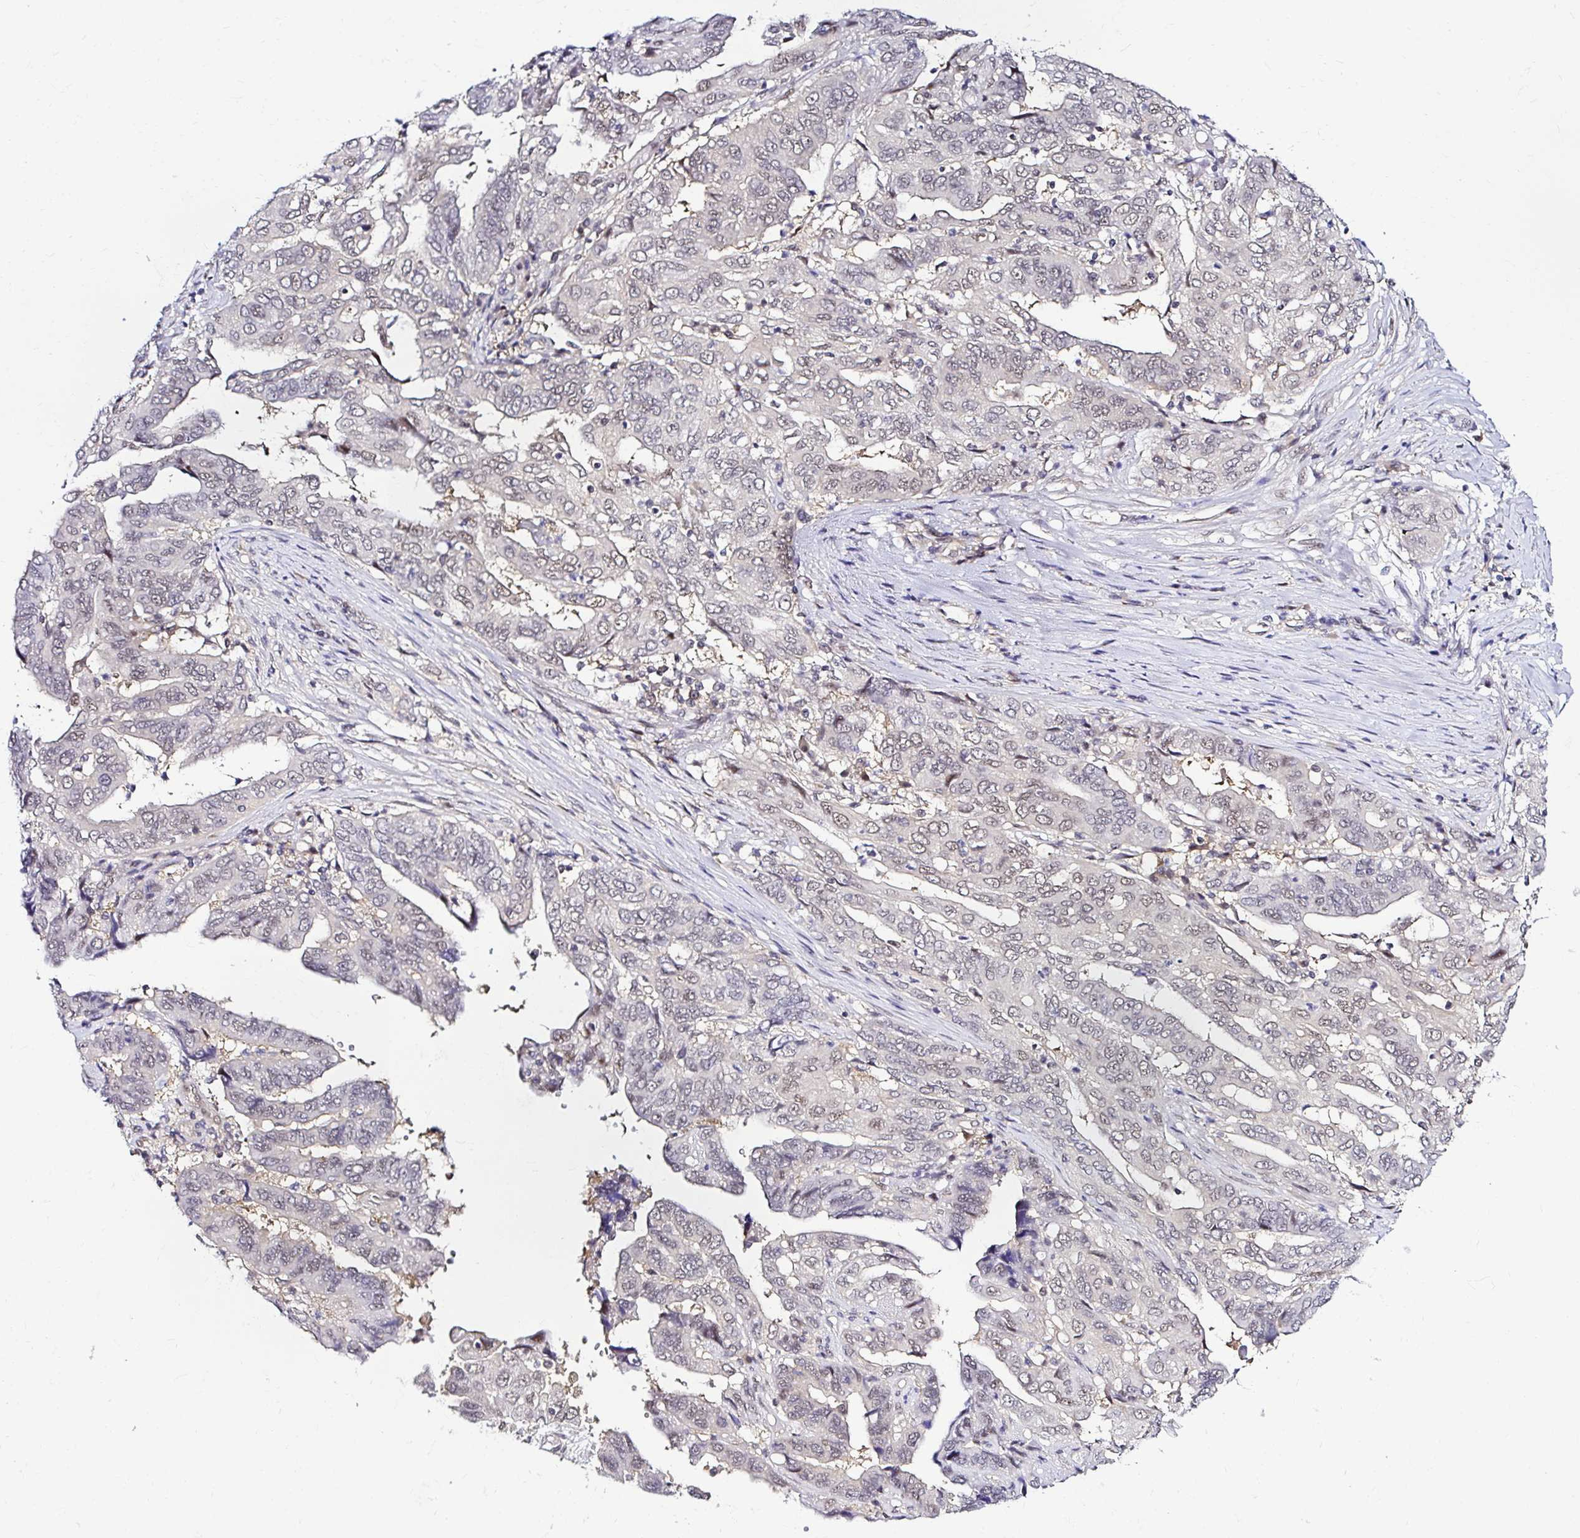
{"staining": {"intensity": "weak", "quantity": "25%-75%", "location": "nuclear"}, "tissue": "ovarian cancer", "cell_type": "Tumor cells", "image_type": "cancer", "snomed": [{"axis": "morphology", "description": "Cystadenocarcinoma, serous, NOS"}, {"axis": "topography", "description": "Ovary"}], "caption": "High-power microscopy captured an immunohistochemistry micrograph of serous cystadenocarcinoma (ovarian), revealing weak nuclear staining in approximately 25%-75% of tumor cells.", "gene": "PSMD3", "patient": {"sex": "female", "age": 79}}